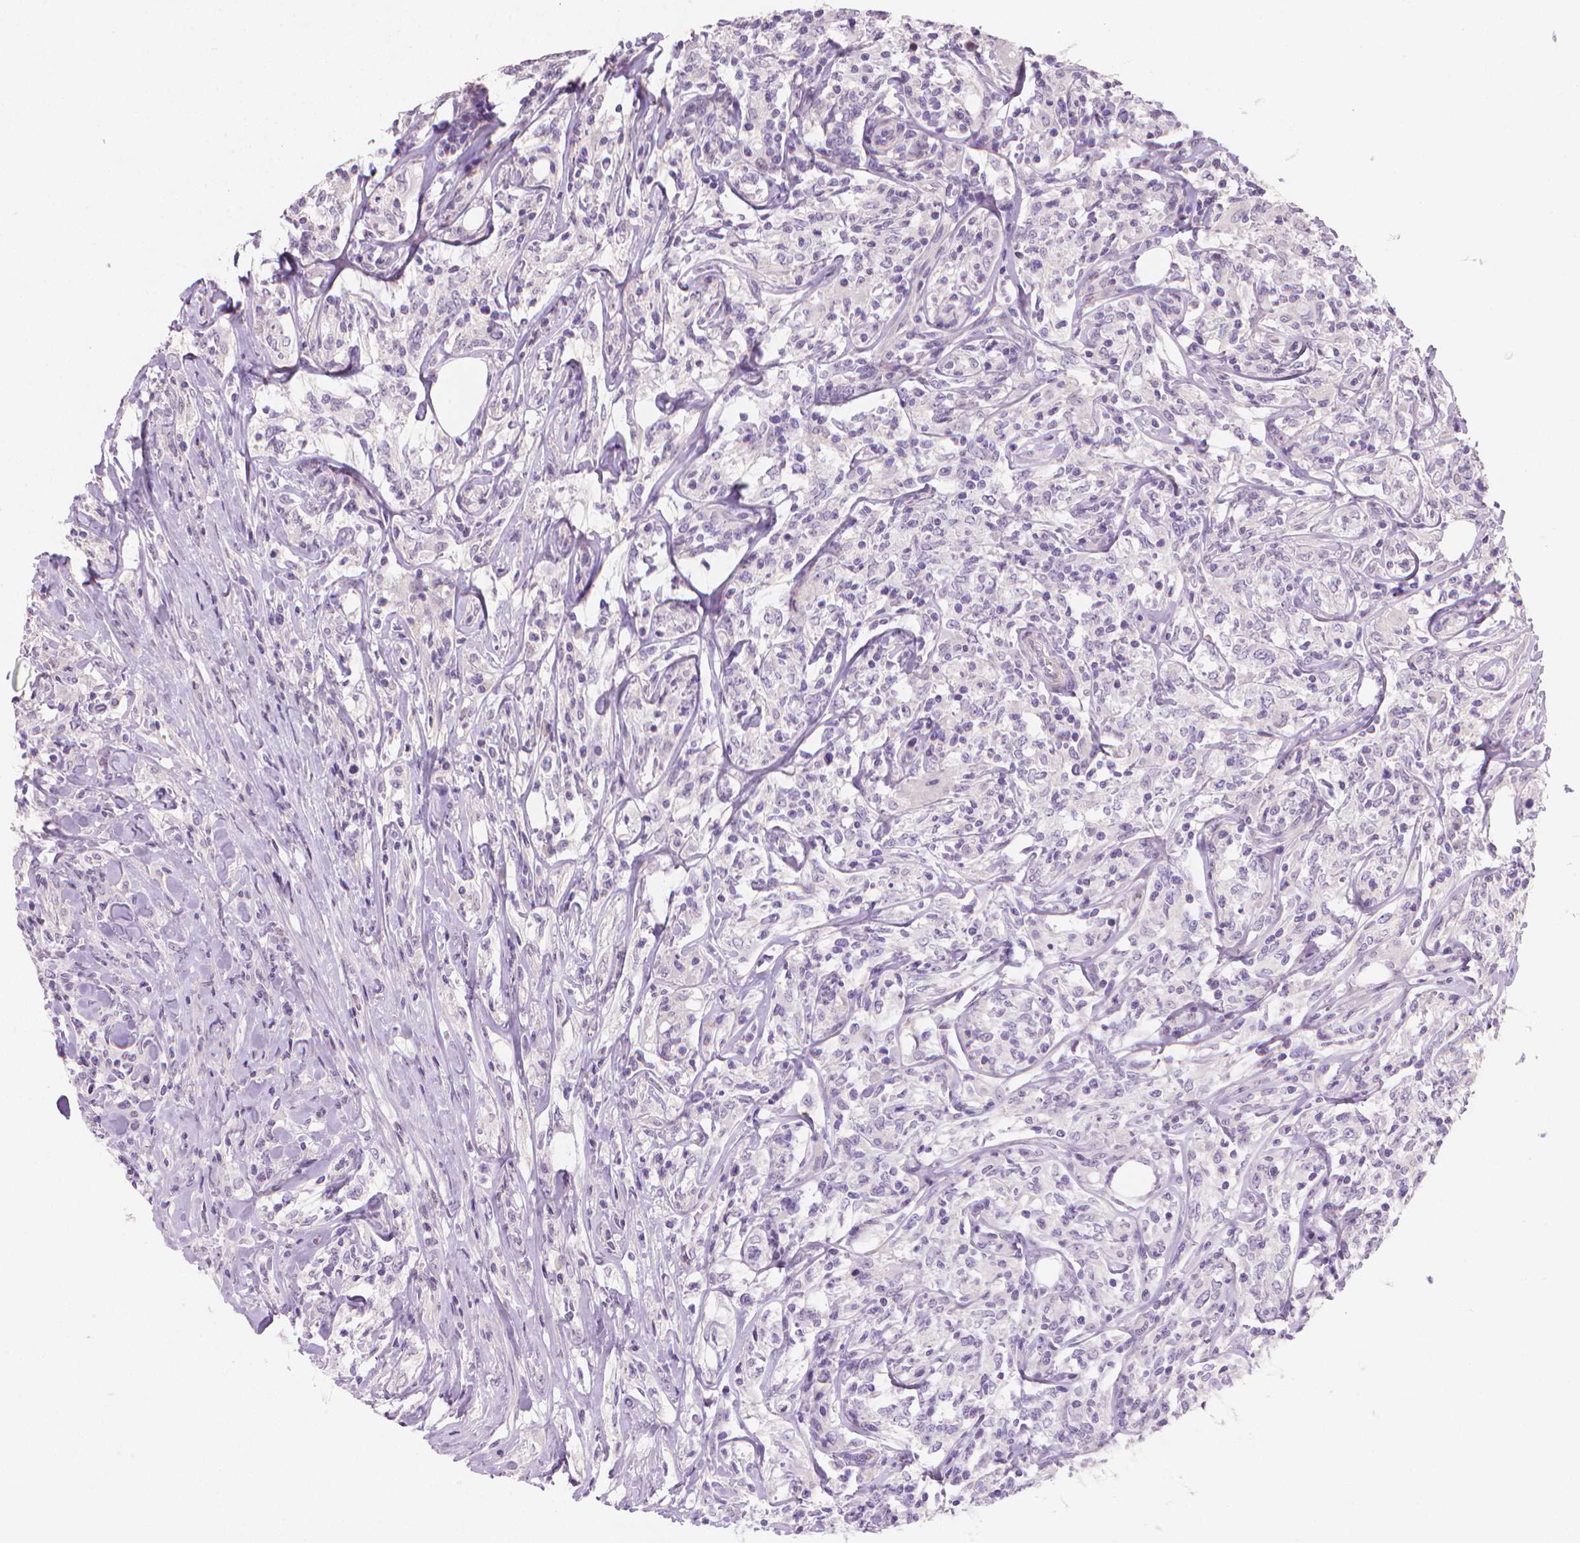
{"staining": {"intensity": "negative", "quantity": "none", "location": "none"}, "tissue": "lymphoma", "cell_type": "Tumor cells", "image_type": "cancer", "snomed": [{"axis": "morphology", "description": "Malignant lymphoma, non-Hodgkin's type, High grade"}, {"axis": "topography", "description": "Lymph node"}], "caption": "Tumor cells show no significant protein positivity in lymphoma.", "gene": "CLXN", "patient": {"sex": "female", "age": 84}}